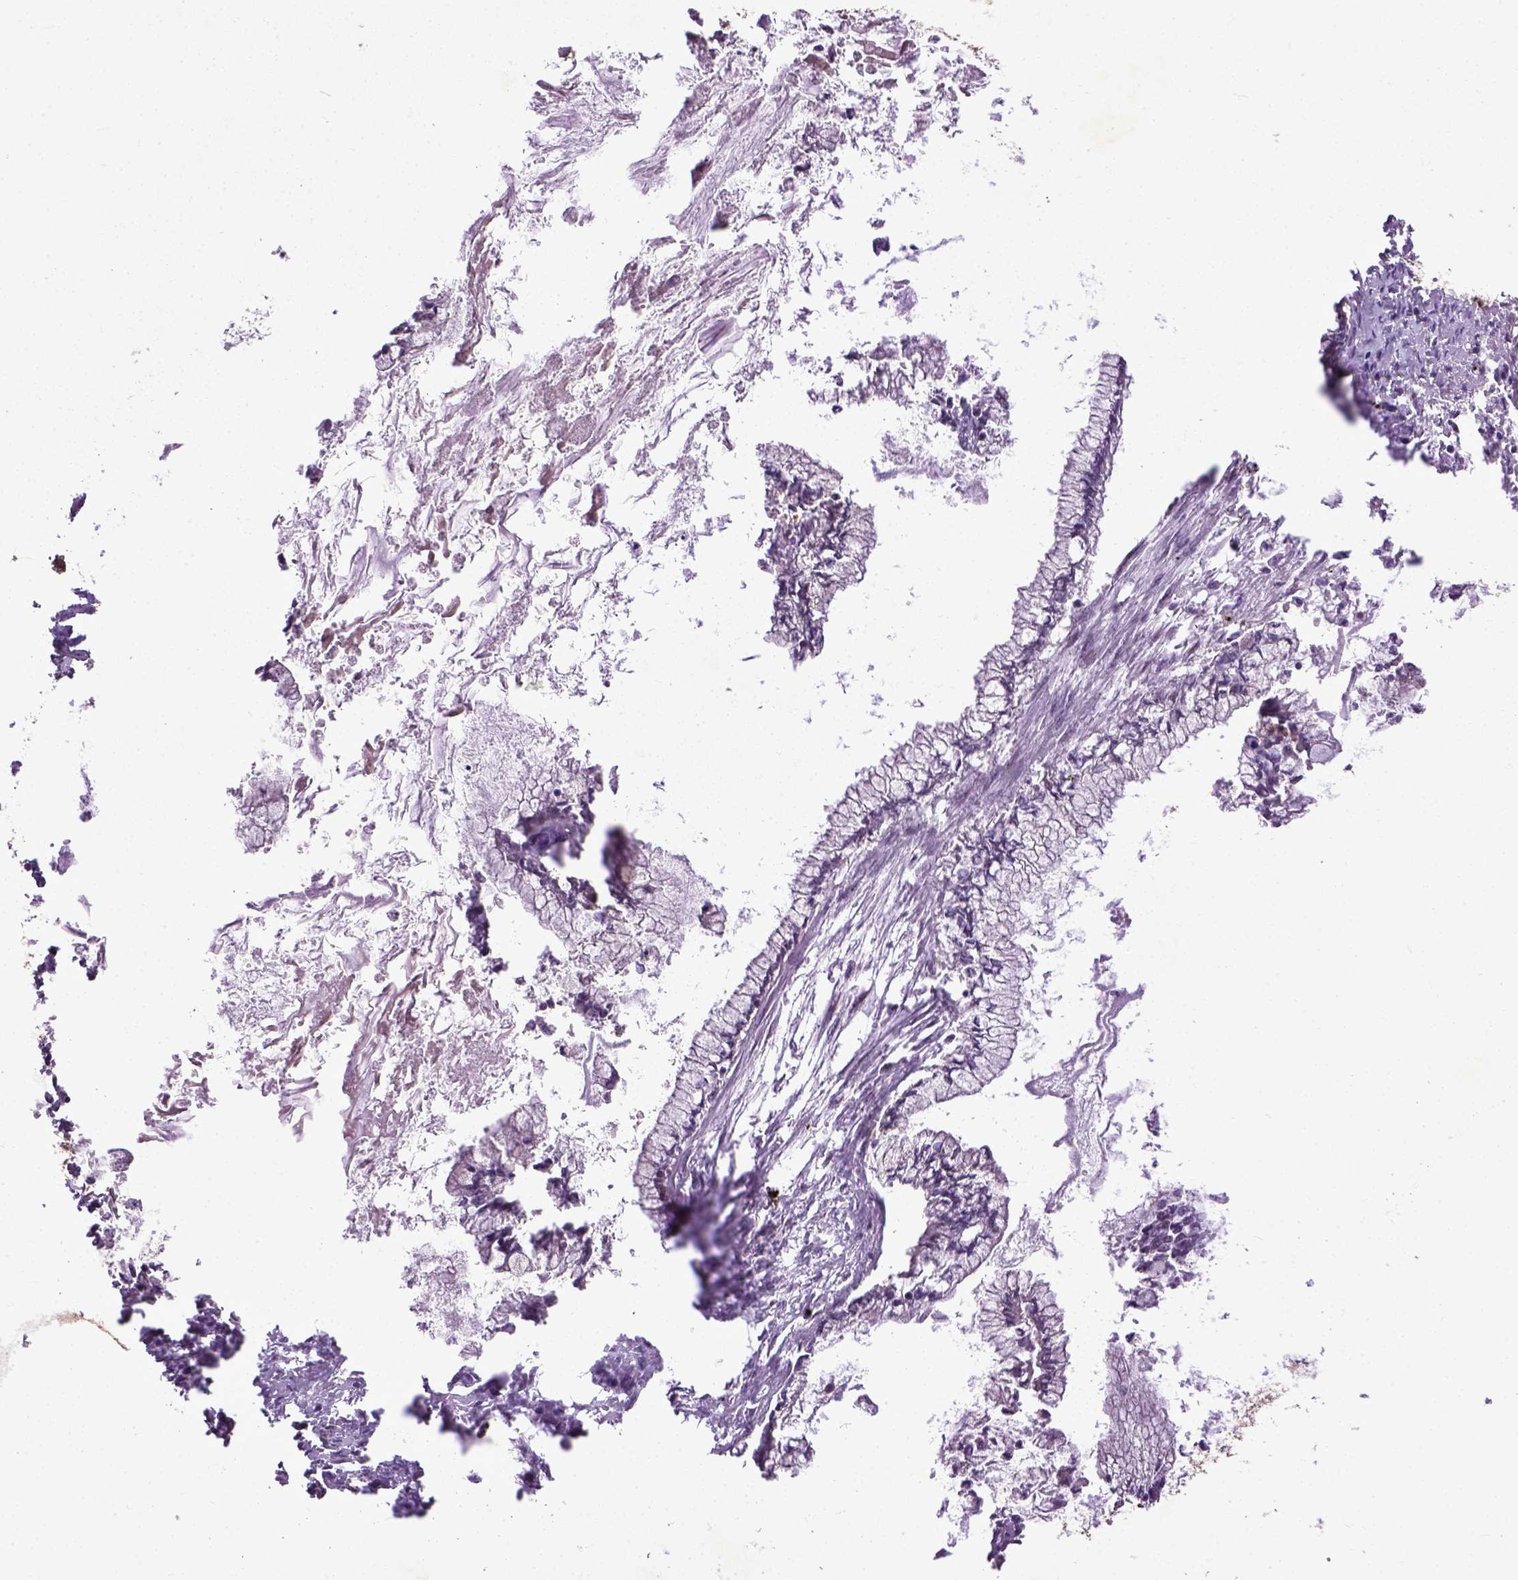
{"staining": {"intensity": "moderate", "quantity": "25%-75%", "location": "nuclear"}, "tissue": "ovarian cancer", "cell_type": "Tumor cells", "image_type": "cancer", "snomed": [{"axis": "morphology", "description": "Cystadenocarcinoma, mucinous, NOS"}, {"axis": "topography", "description": "Ovary"}], "caption": "Immunohistochemical staining of human ovarian mucinous cystadenocarcinoma reveals medium levels of moderate nuclear protein staining in about 25%-75% of tumor cells.", "gene": "UBA3", "patient": {"sex": "female", "age": 67}}